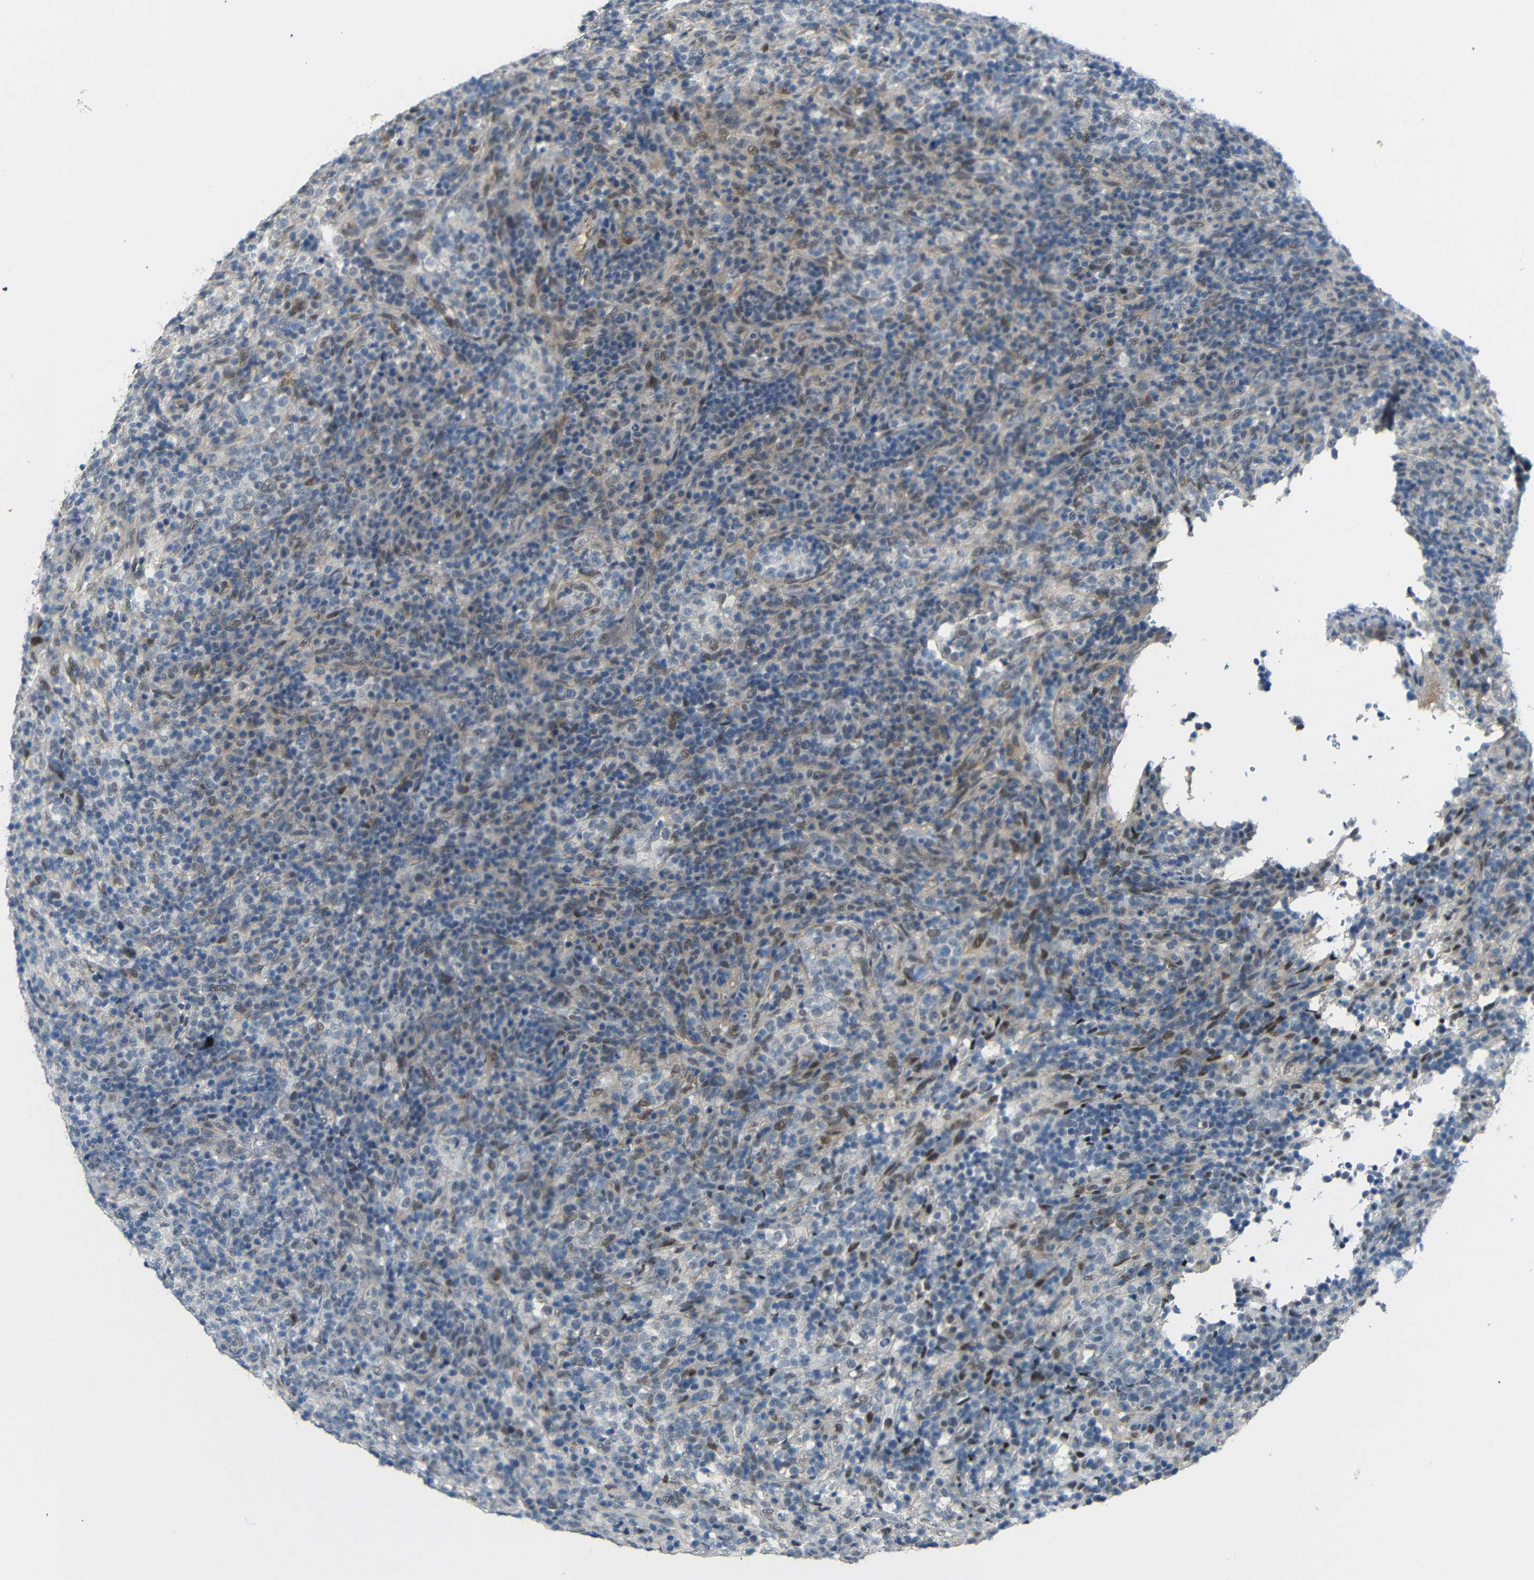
{"staining": {"intensity": "weak", "quantity": "<25%", "location": "nuclear"}, "tissue": "lymphoma", "cell_type": "Tumor cells", "image_type": "cancer", "snomed": [{"axis": "morphology", "description": "Malignant lymphoma, non-Hodgkin's type, High grade"}, {"axis": "topography", "description": "Lymph node"}], "caption": "Image shows no significant protein staining in tumor cells of malignant lymphoma, non-Hodgkin's type (high-grade).", "gene": "GPR158", "patient": {"sex": "female", "age": 76}}